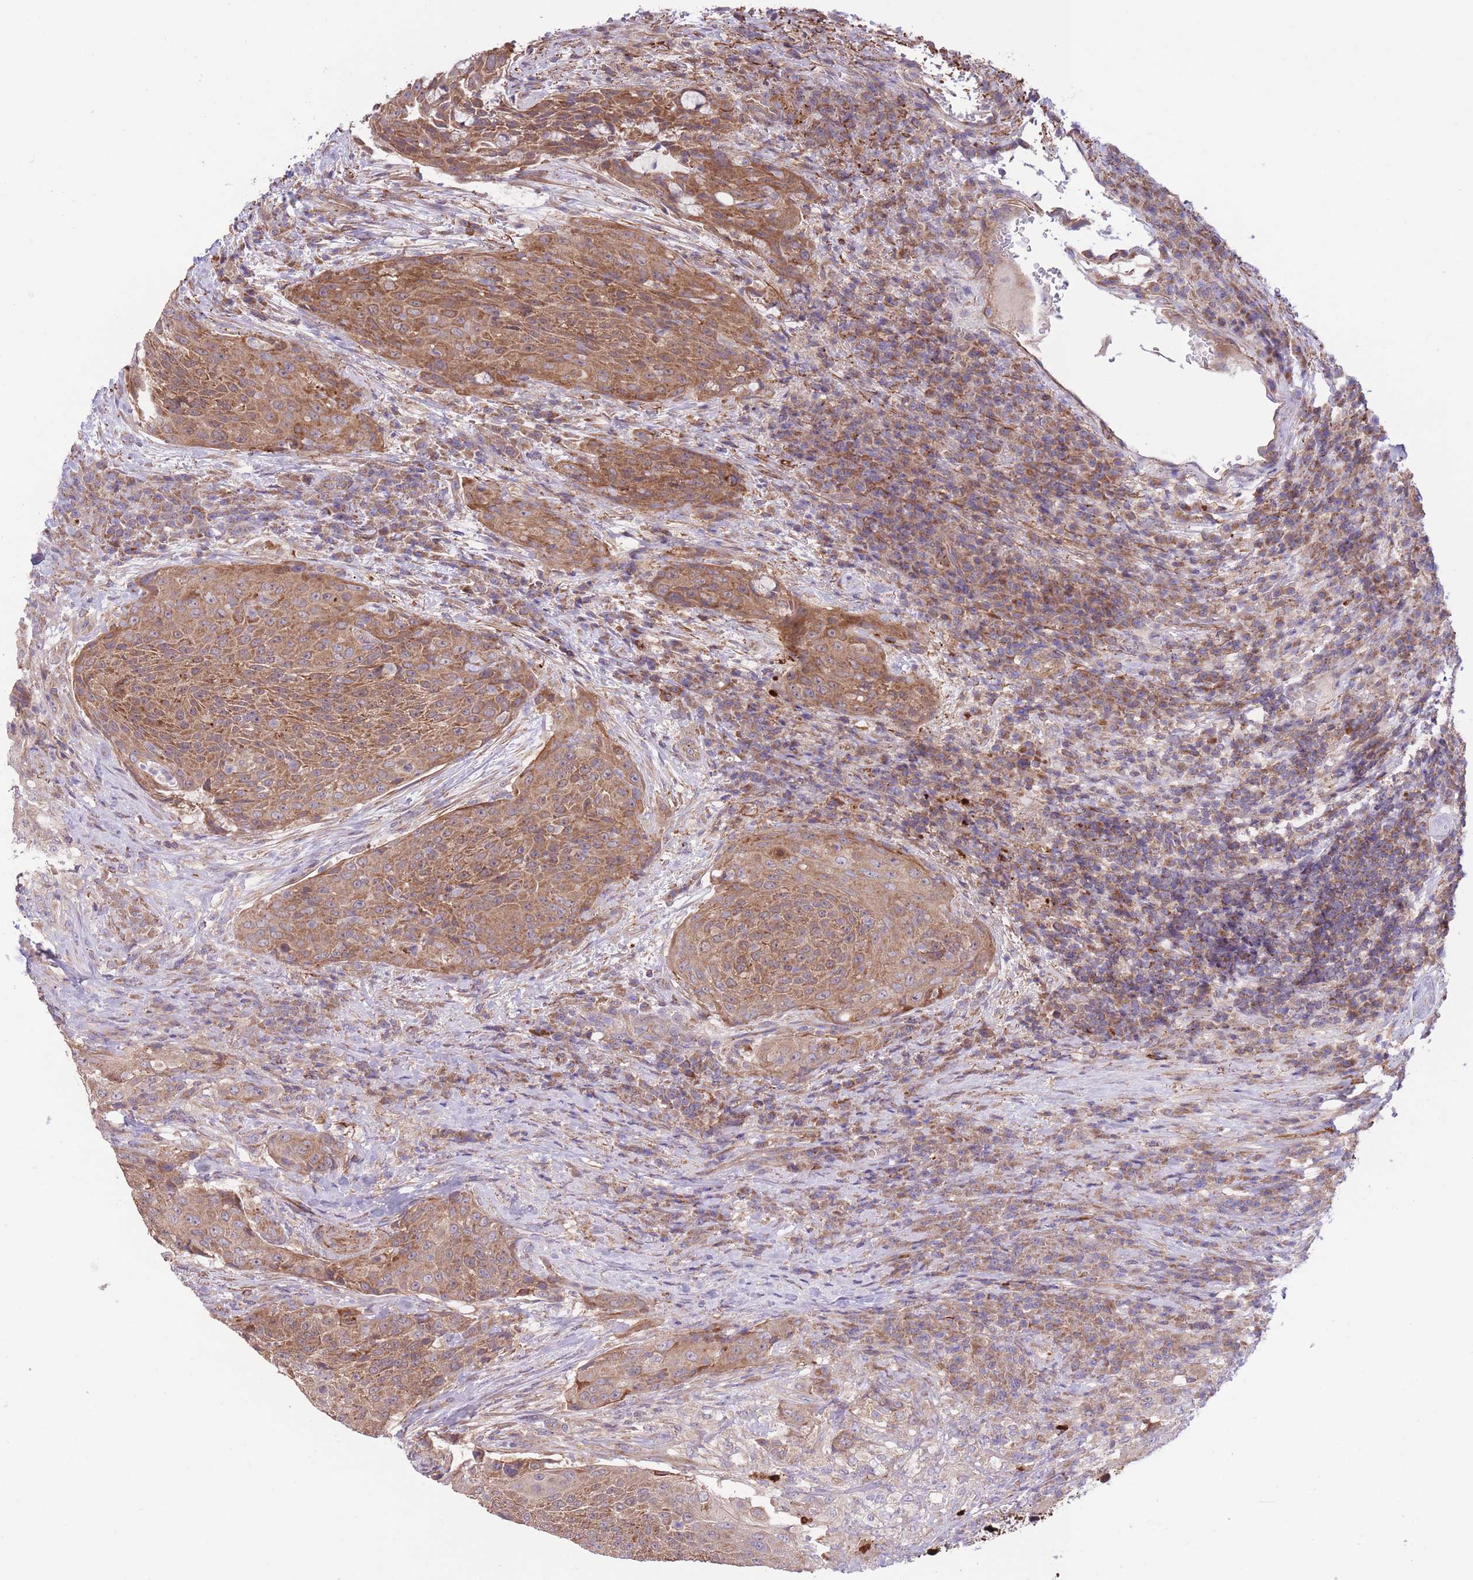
{"staining": {"intensity": "moderate", "quantity": ">75%", "location": "cytoplasmic/membranous"}, "tissue": "urothelial cancer", "cell_type": "Tumor cells", "image_type": "cancer", "snomed": [{"axis": "morphology", "description": "Urothelial carcinoma, High grade"}, {"axis": "topography", "description": "Urinary bladder"}], "caption": "Urothelial carcinoma (high-grade) stained with a protein marker shows moderate staining in tumor cells.", "gene": "ATP13A2", "patient": {"sex": "female", "age": 63}}